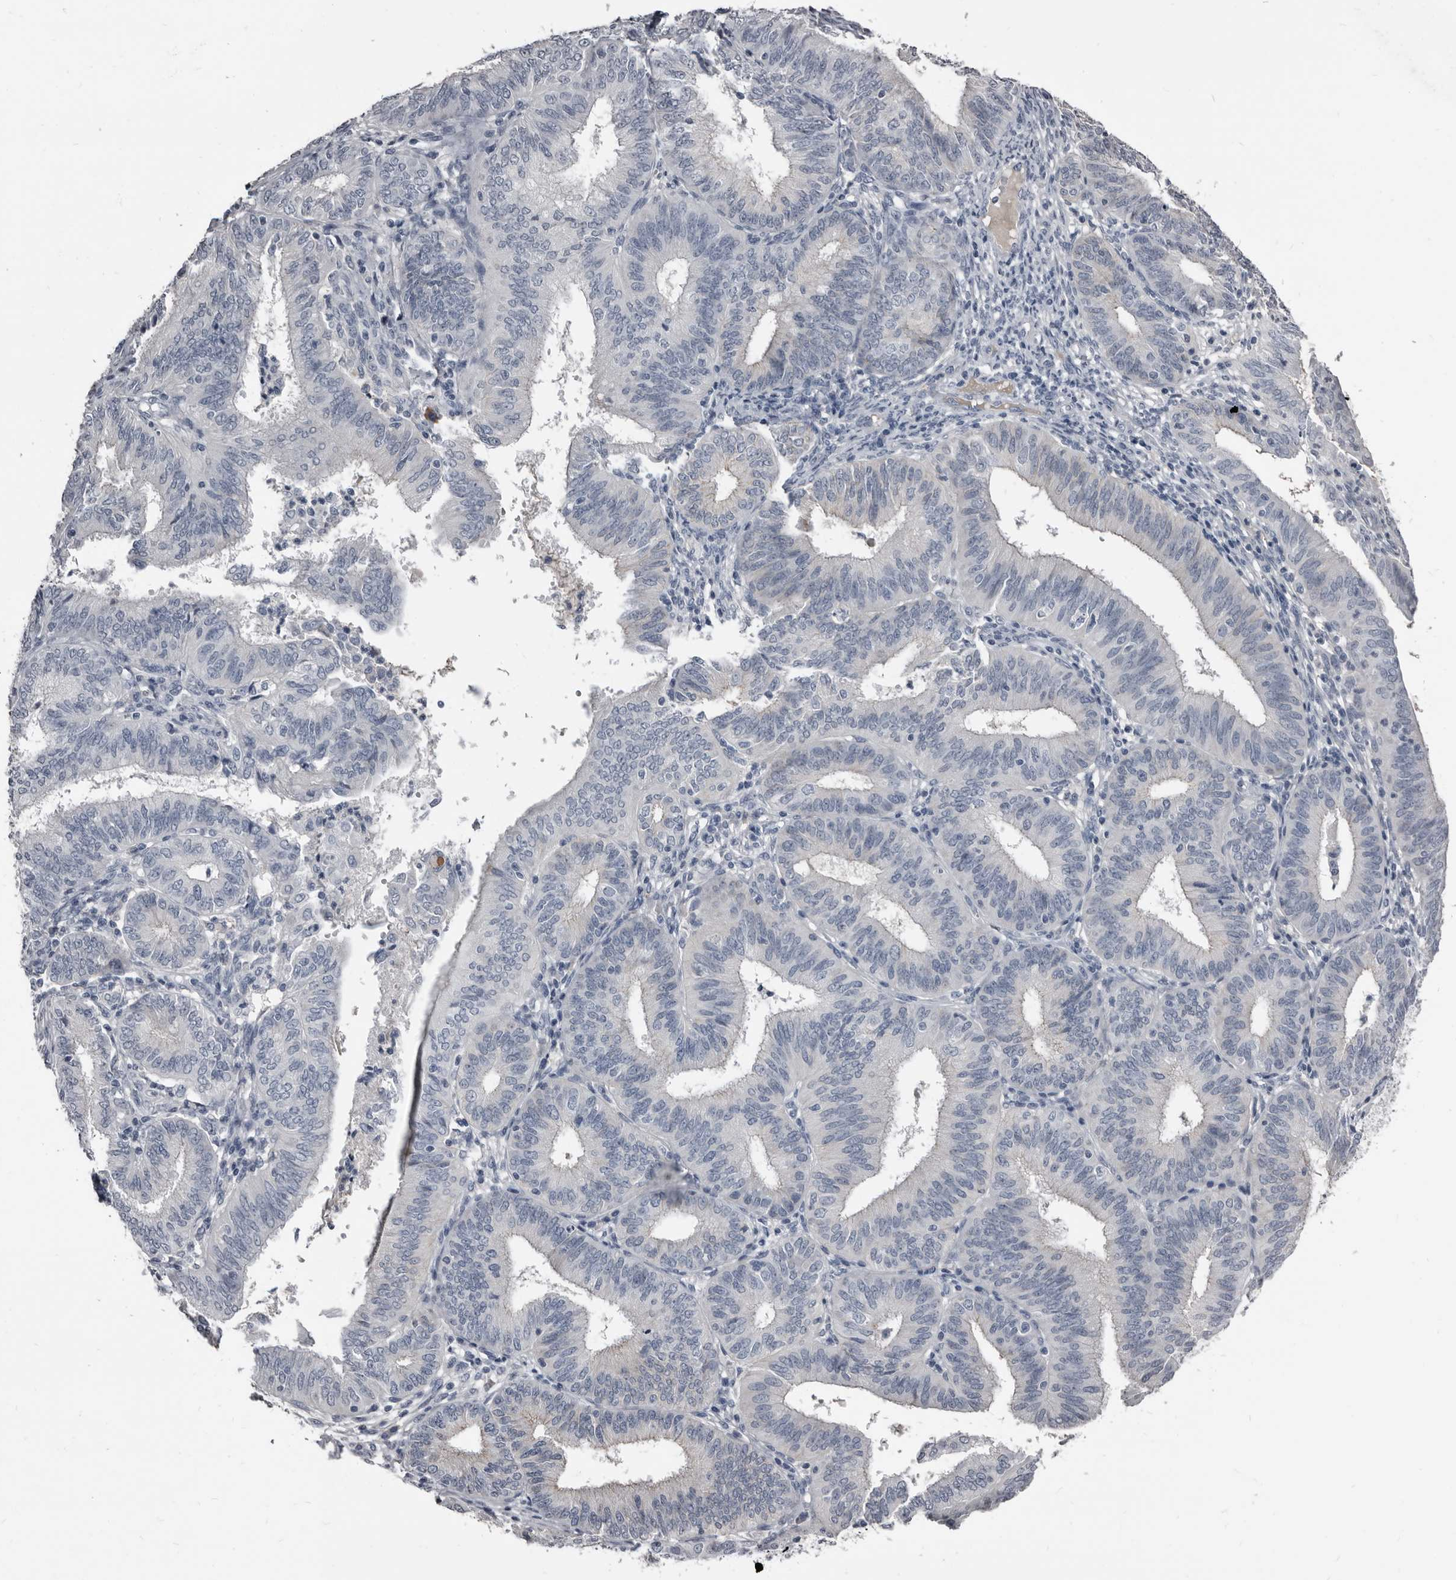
{"staining": {"intensity": "negative", "quantity": "none", "location": "none"}, "tissue": "endometrial cancer", "cell_type": "Tumor cells", "image_type": "cancer", "snomed": [{"axis": "morphology", "description": "Adenocarcinoma, NOS"}, {"axis": "topography", "description": "Endometrium"}], "caption": "This is a image of IHC staining of adenocarcinoma (endometrial), which shows no positivity in tumor cells.", "gene": "GREB1", "patient": {"sex": "female", "age": 51}}